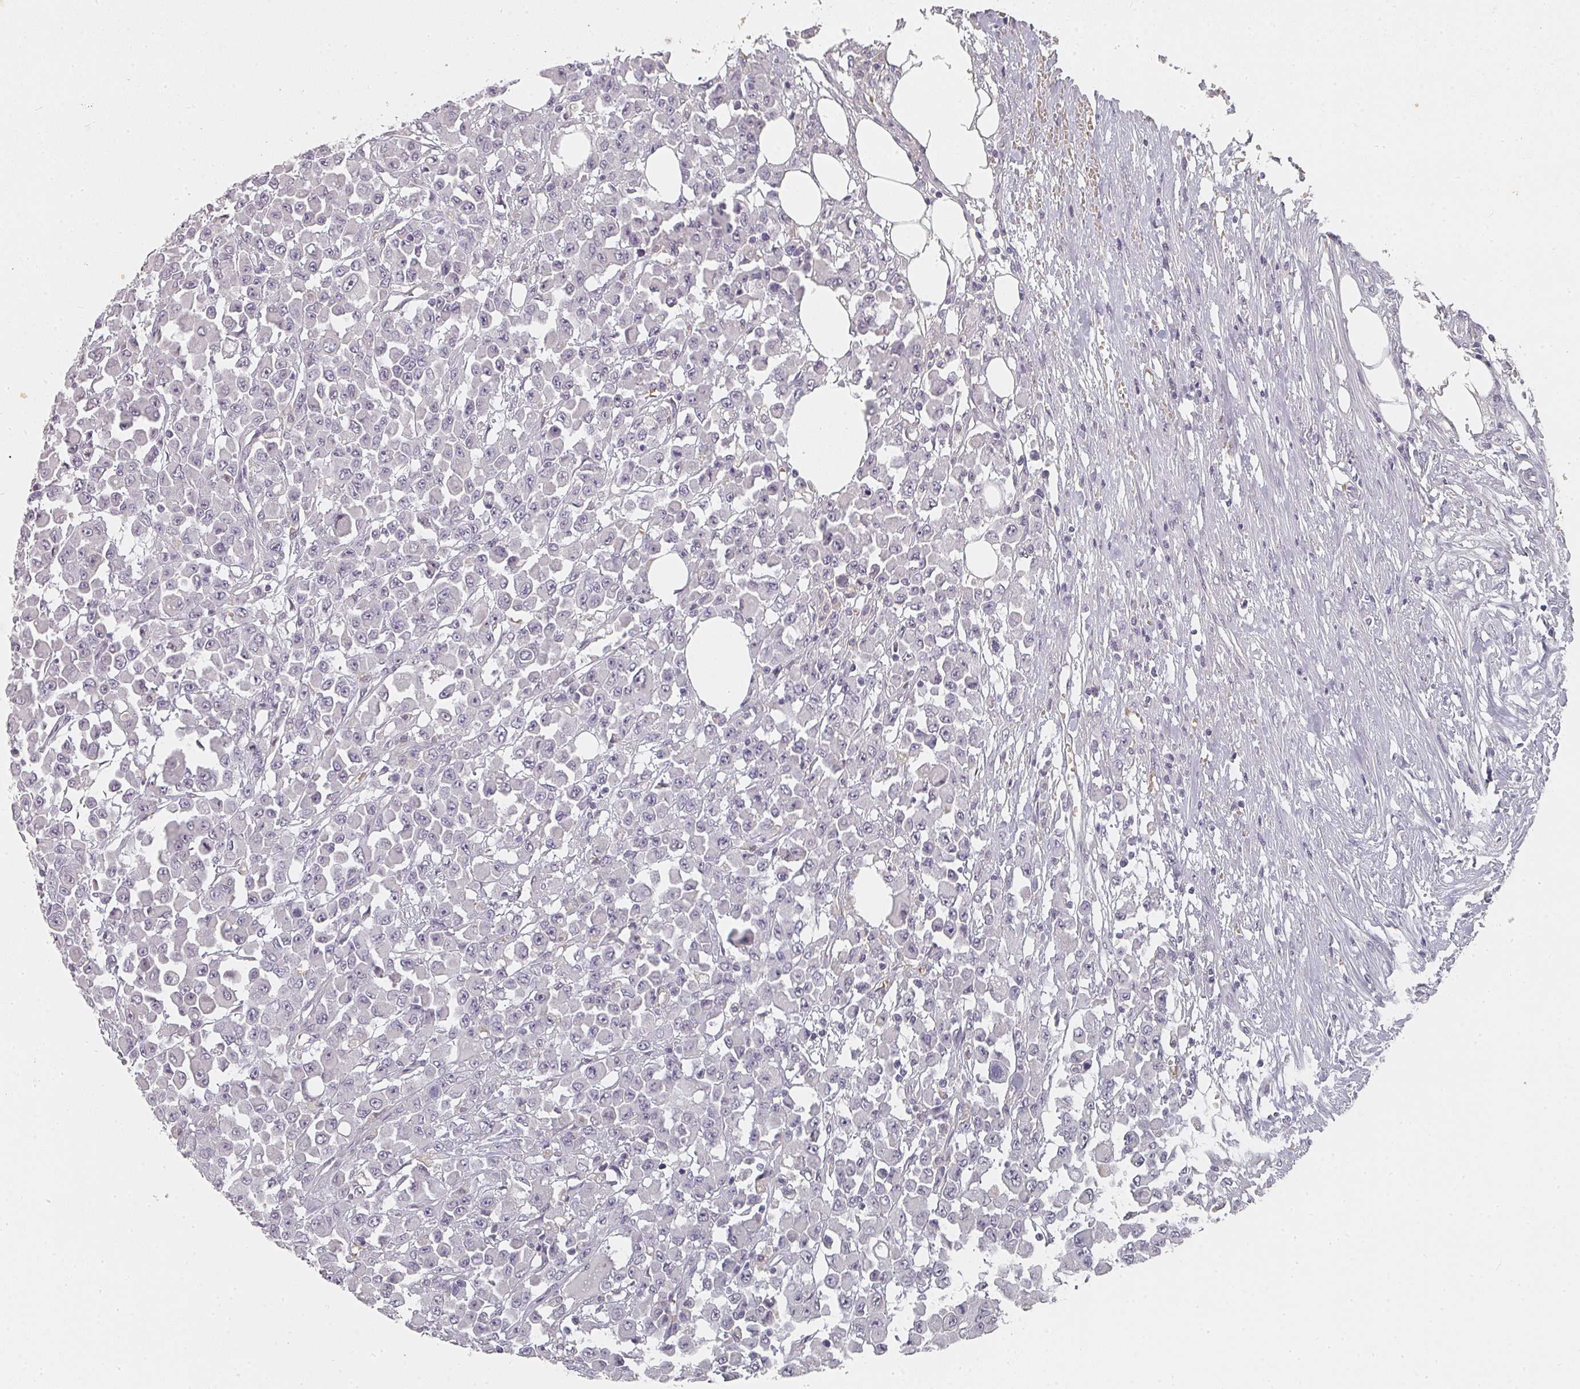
{"staining": {"intensity": "negative", "quantity": "none", "location": "none"}, "tissue": "colorectal cancer", "cell_type": "Tumor cells", "image_type": "cancer", "snomed": [{"axis": "morphology", "description": "Adenocarcinoma, NOS"}, {"axis": "topography", "description": "Colon"}], "caption": "Micrograph shows no significant protein expression in tumor cells of colorectal adenocarcinoma.", "gene": "SHISA2", "patient": {"sex": "male", "age": 51}}